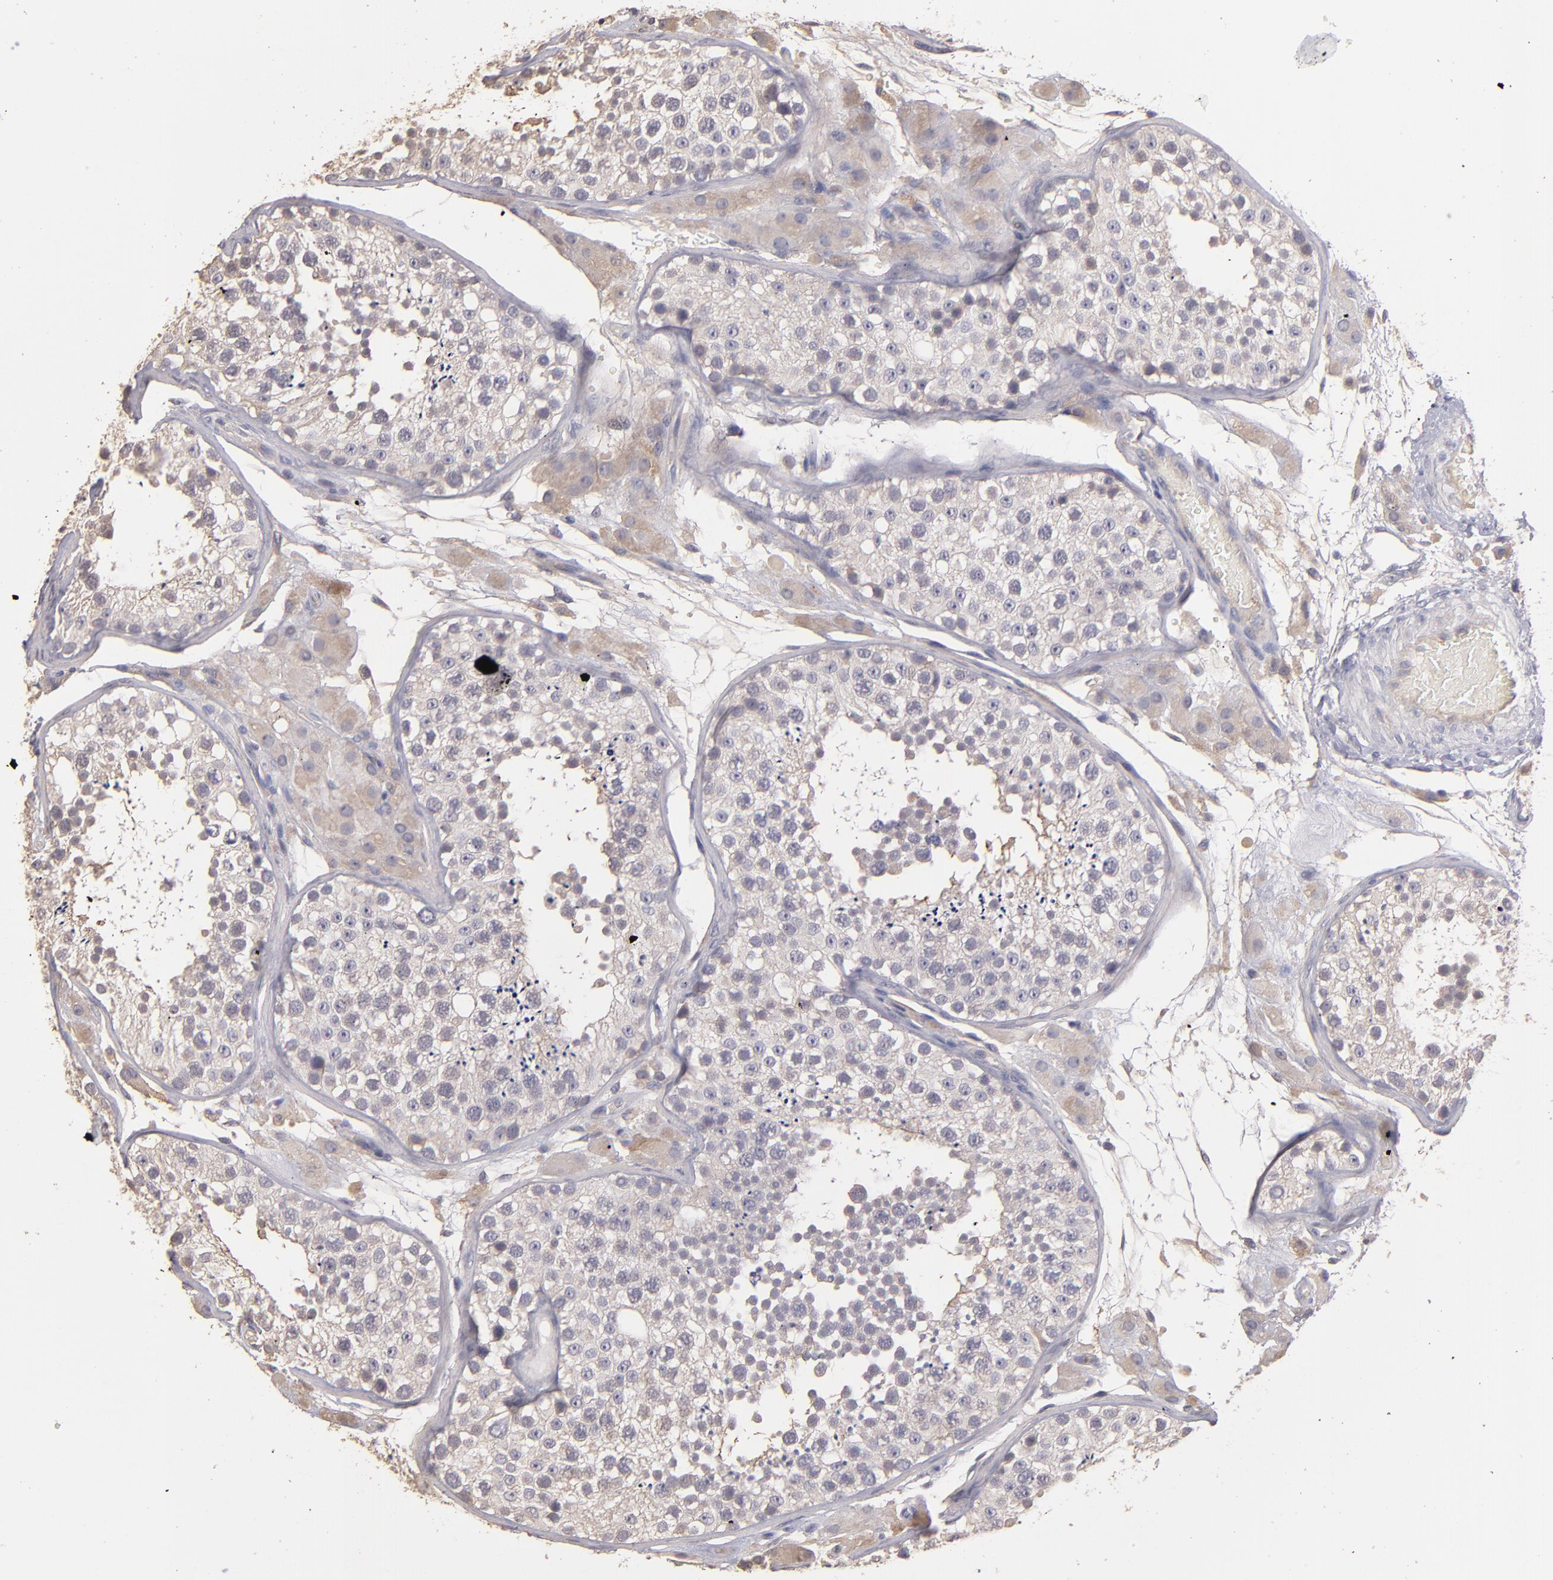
{"staining": {"intensity": "weak", "quantity": "25%-75%", "location": "cytoplasmic/membranous"}, "tissue": "testis", "cell_type": "Cells in seminiferous ducts", "image_type": "normal", "snomed": [{"axis": "morphology", "description": "Normal tissue, NOS"}, {"axis": "topography", "description": "Testis"}], "caption": "The image displays staining of normal testis, revealing weak cytoplasmic/membranous protein positivity (brown color) within cells in seminiferous ducts.", "gene": "GNAZ", "patient": {"sex": "male", "age": 26}}